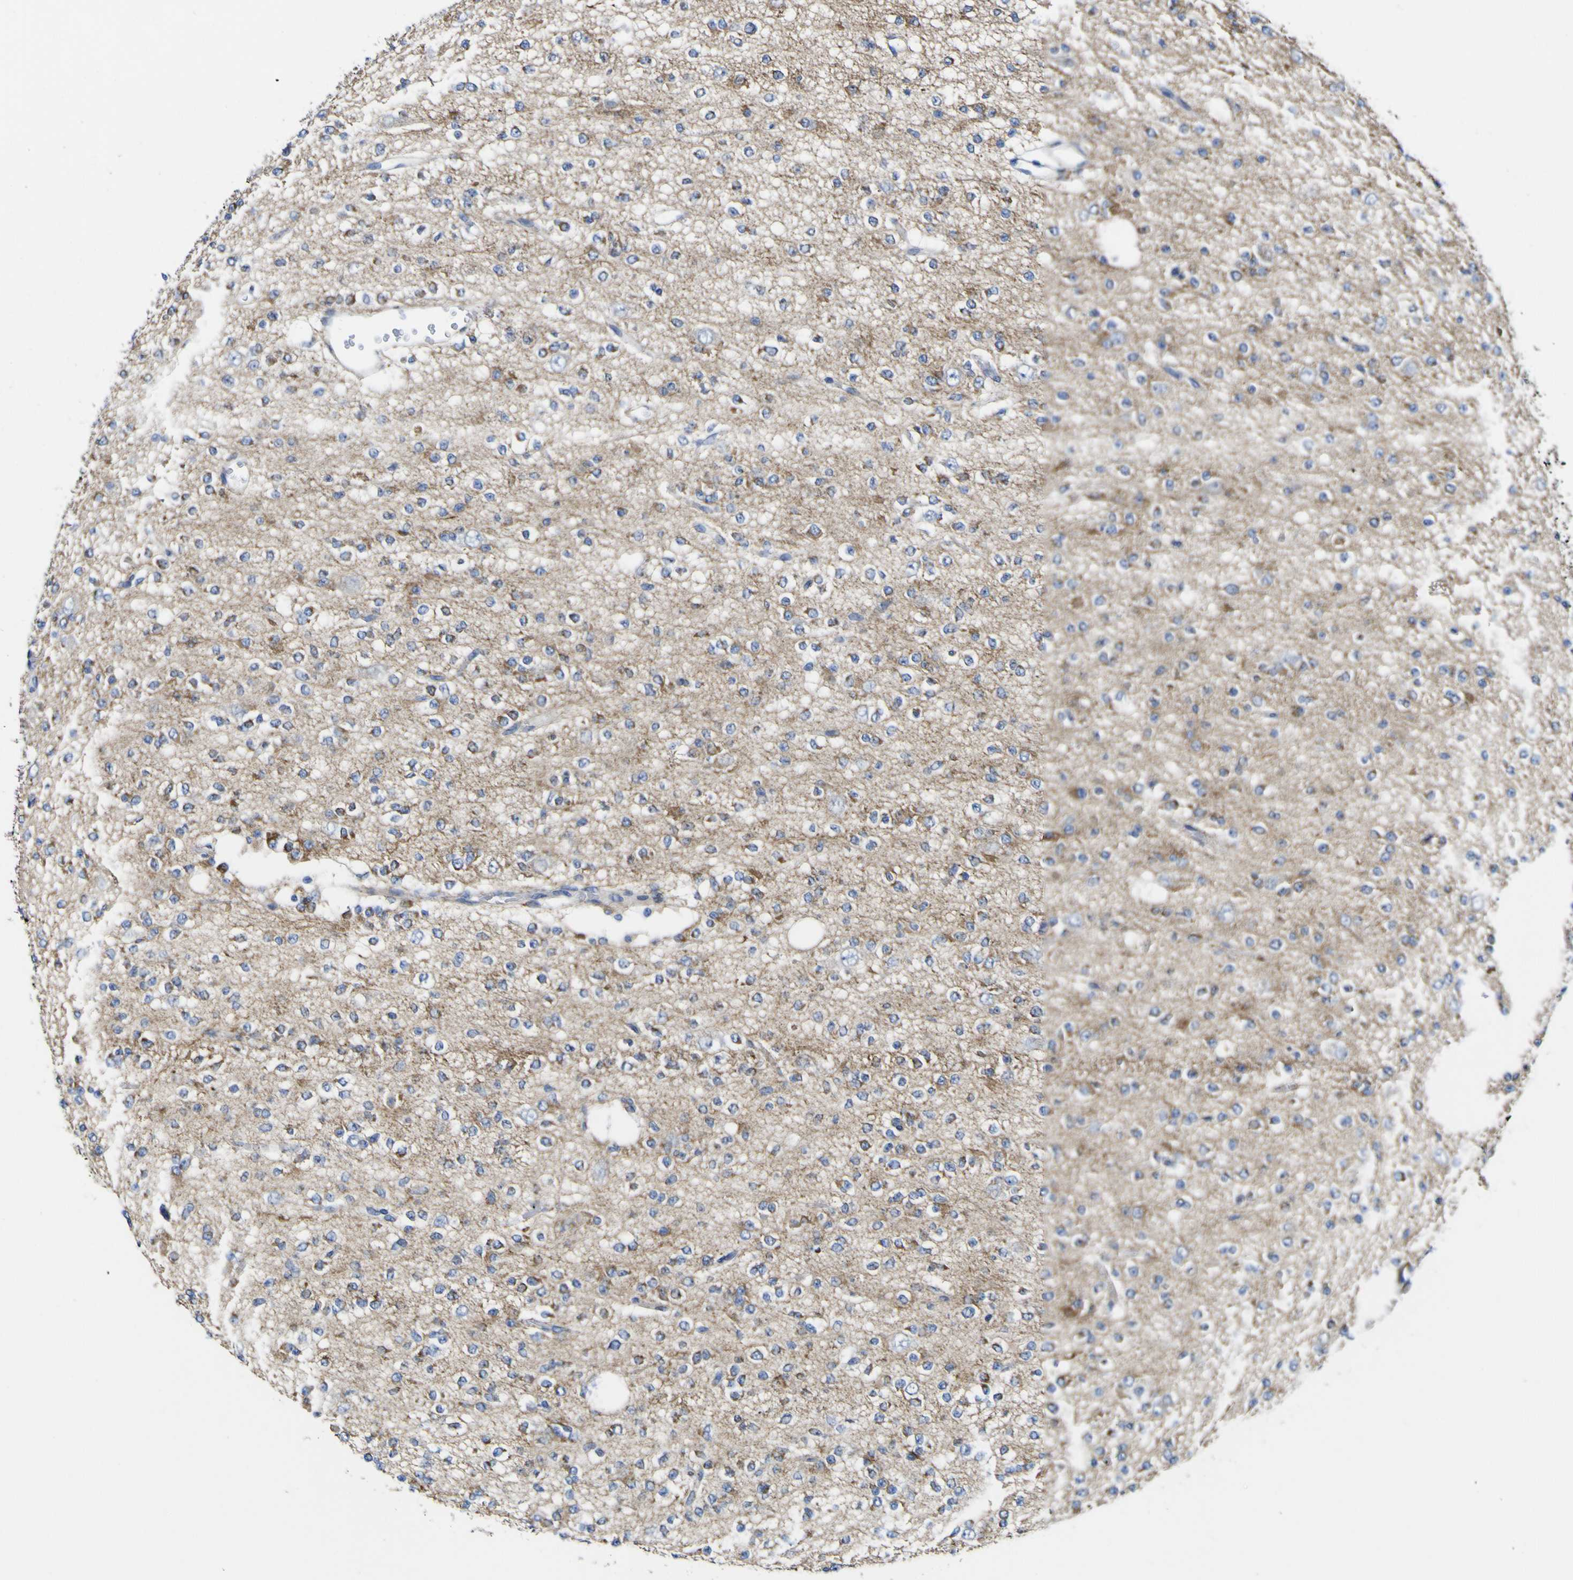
{"staining": {"intensity": "moderate", "quantity": "25%-75%", "location": "cytoplasmic/membranous"}, "tissue": "glioma", "cell_type": "Tumor cells", "image_type": "cancer", "snomed": [{"axis": "morphology", "description": "Glioma, malignant, Low grade"}, {"axis": "topography", "description": "Brain"}], "caption": "The photomicrograph demonstrates a brown stain indicating the presence of a protein in the cytoplasmic/membranous of tumor cells in malignant glioma (low-grade).", "gene": "CCDC90B", "patient": {"sex": "male", "age": 38}}